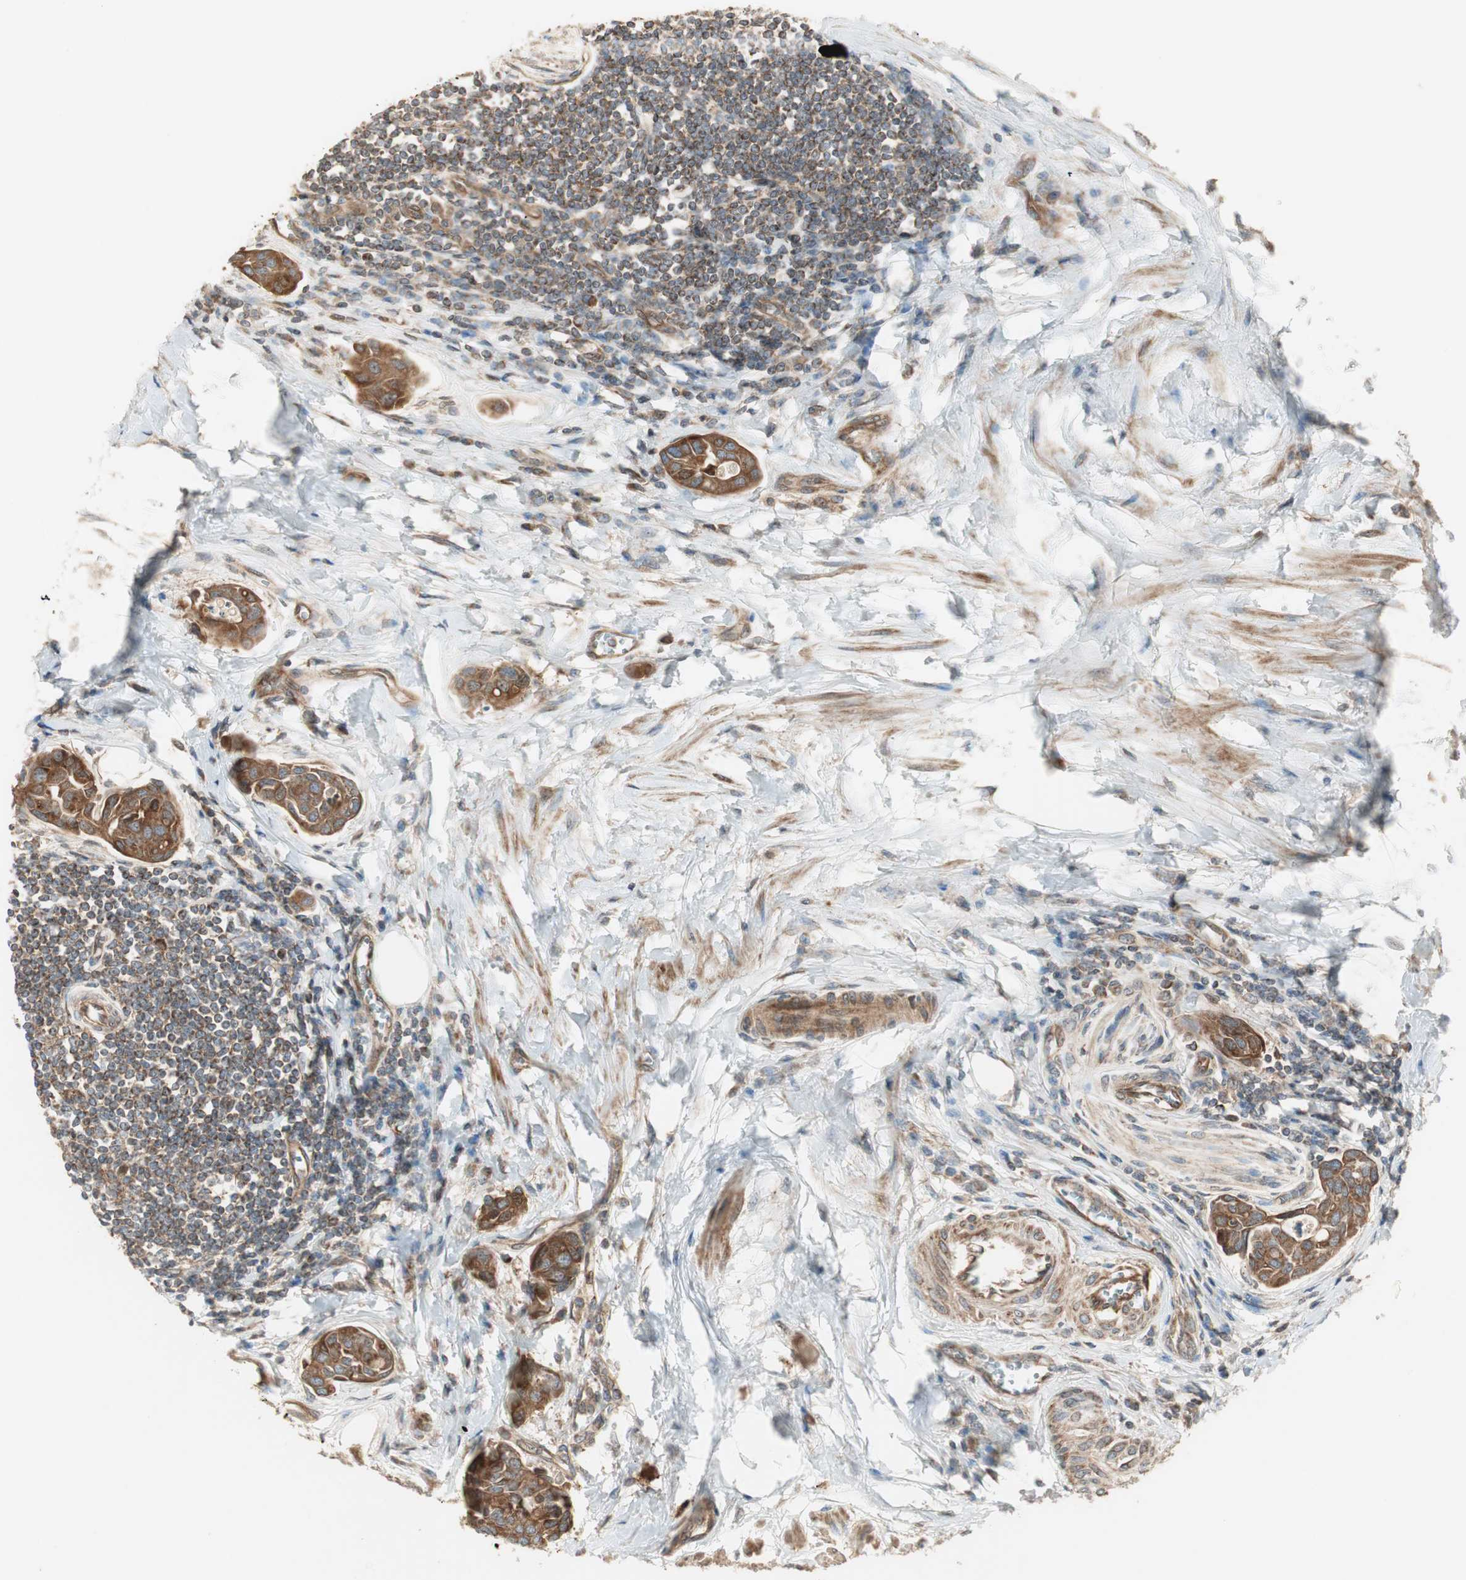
{"staining": {"intensity": "strong", "quantity": ">75%", "location": "cytoplasmic/membranous"}, "tissue": "urothelial cancer", "cell_type": "Tumor cells", "image_type": "cancer", "snomed": [{"axis": "morphology", "description": "Urothelial carcinoma, High grade"}, {"axis": "topography", "description": "Urinary bladder"}], "caption": "Brown immunohistochemical staining in human urothelial cancer demonstrates strong cytoplasmic/membranous expression in about >75% of tumor cells.", "gene": "CTTNBP2NL", "patient": {"sex": "male", "age": 78}}